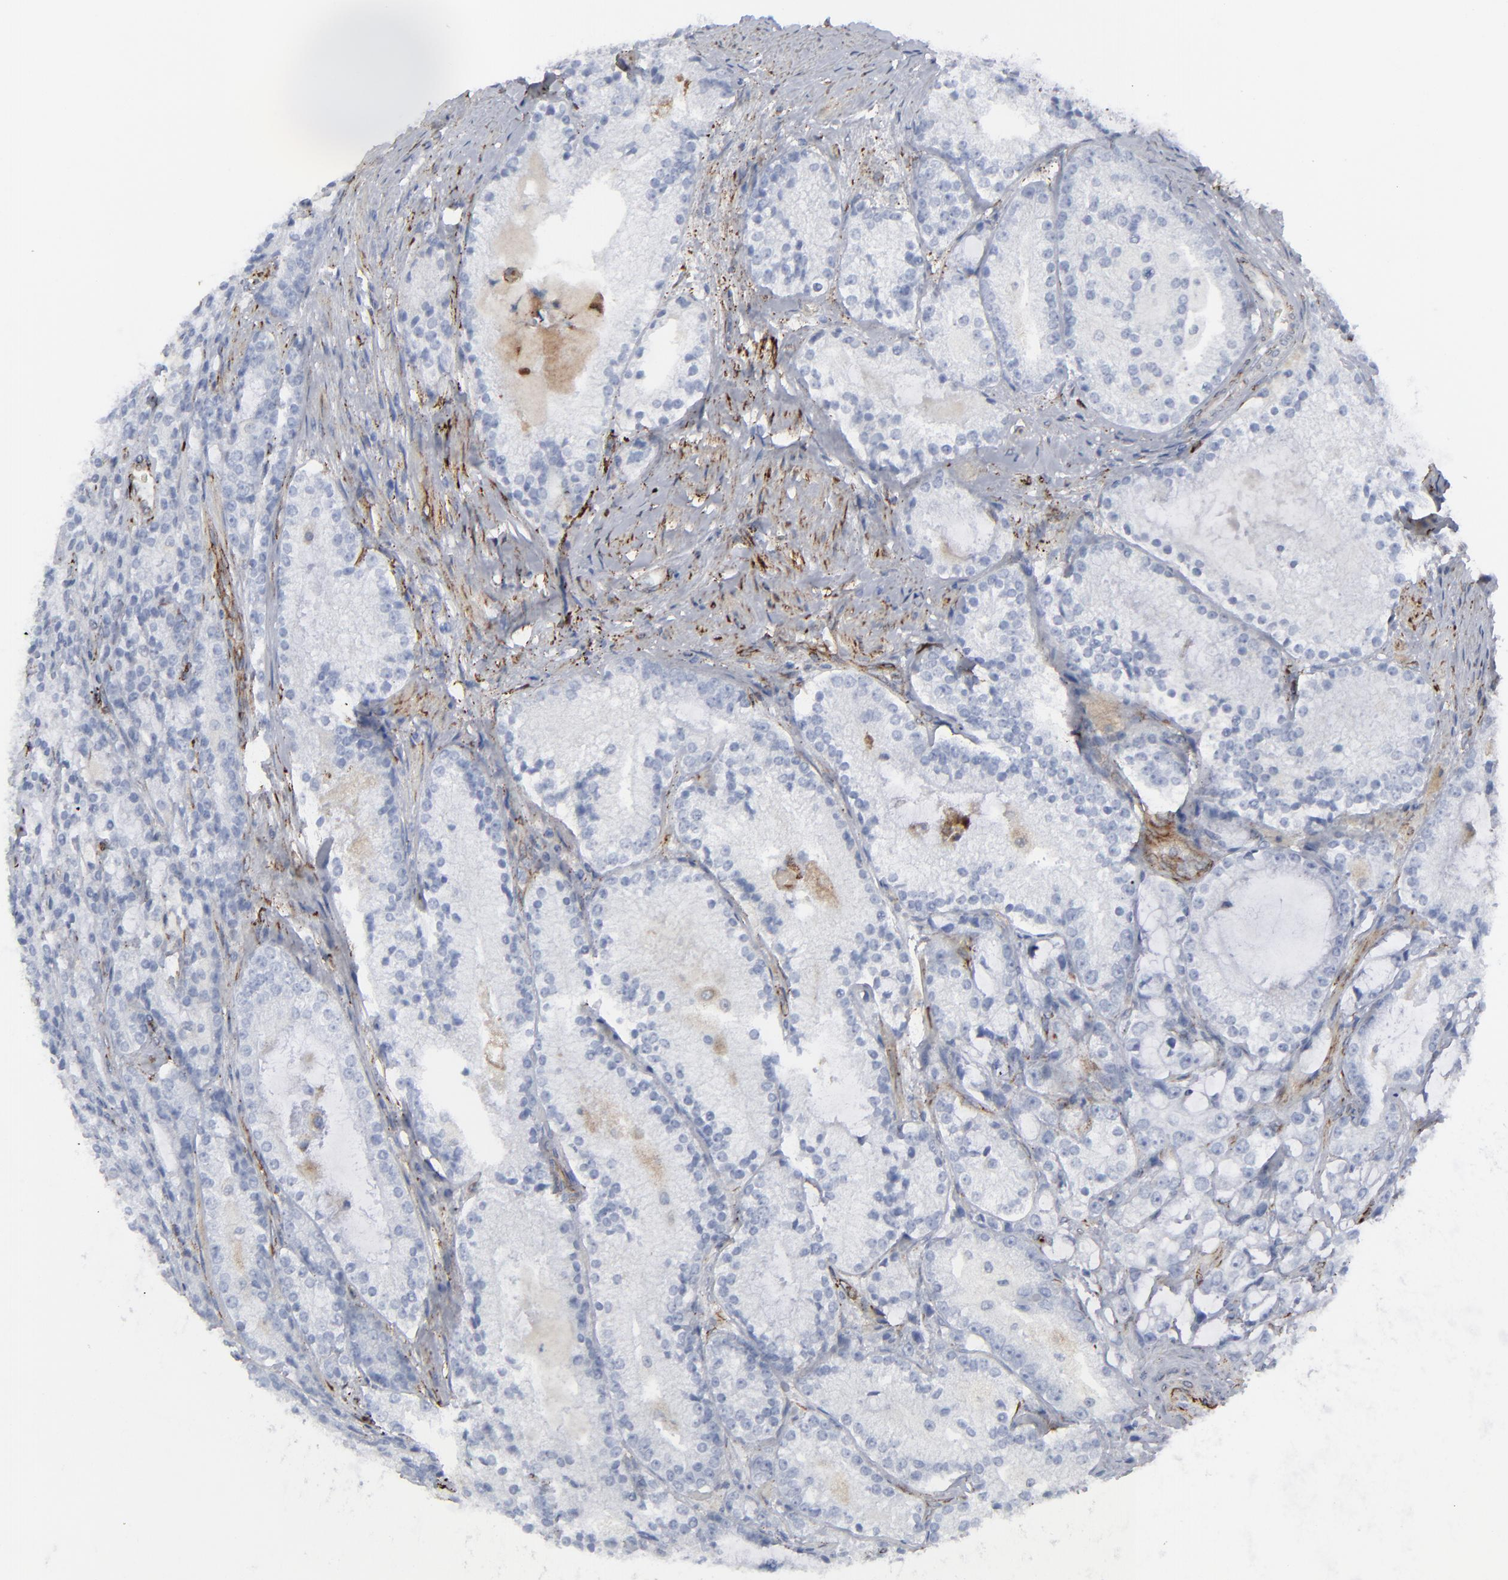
{"staining": {"intensity": "negative", "quantity": "none", "location": "none"}, "tissue": "prostate cancer", "cell_type": "Tumor cells", "image_type": "cancer", "snomed": [{"axis": "morphology", "description": "Adenocarcinoma, High grade"}, {"axis": "topography", "description": "Prostate"}], "caption": "IHC of adenocarcinoma (high-grade) (prostate) demonstrates no positivity in tumor cells.", "gene": "SPARC", "patient": {"sex": "male", "age": 63}}